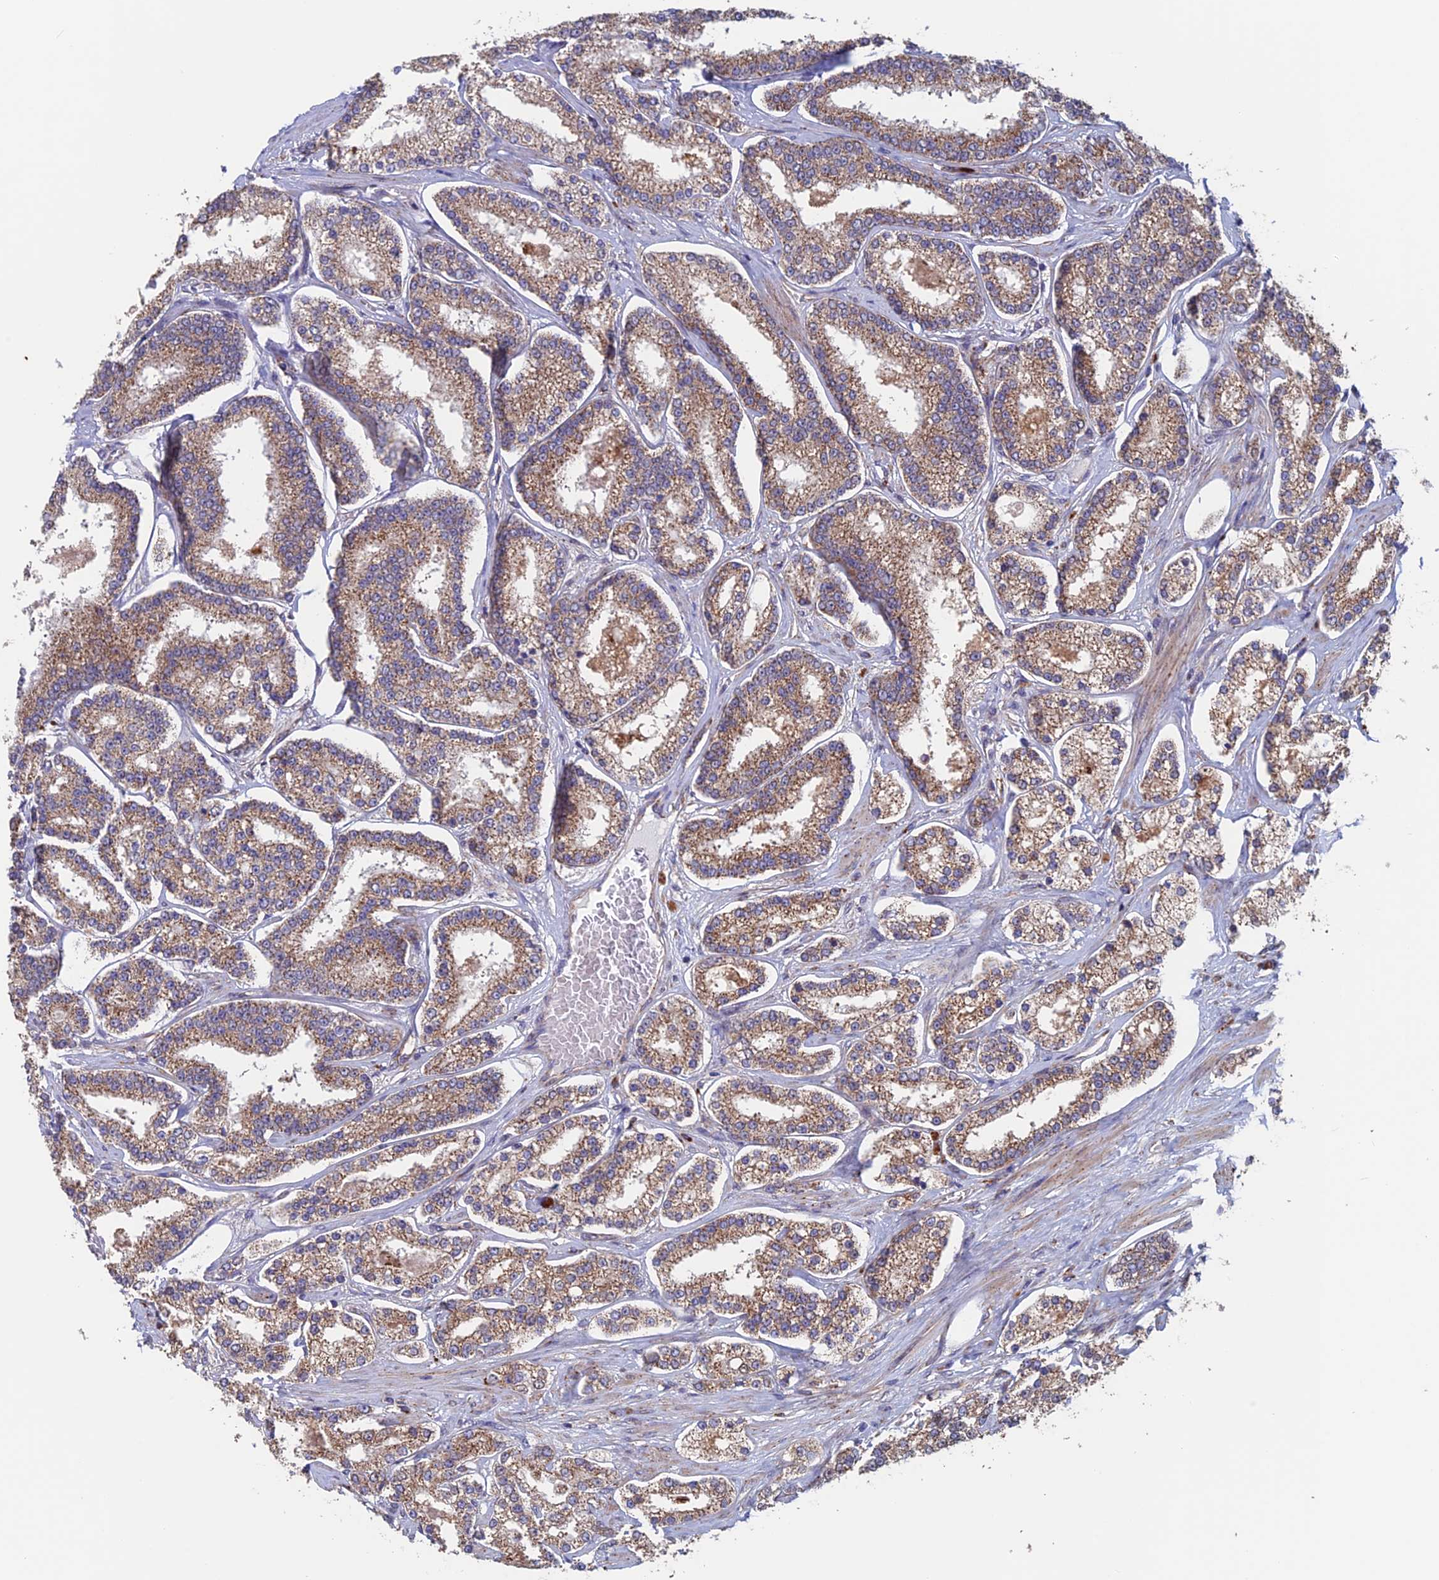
{"staining": {"intensity": "moderate", "quantity": ">75%", "location": "cytoplasmic/membranous"}, "tissue": "prostate cancer", "cell_type": "Tumor cells", "image_type": "cancer", "snomed": [{"axis": "morphology", "description": "Normal tissue, NOS"}, {"axis": "morphology", "description": "Adenocarcinoma, High grade"}, {"axis": "topography", "description": "Prostate"}], "caption": "Prostate cancer (adenocarcinoma (high-grade)) was stained to show a protein in brown. There is medium levels of moderate cytoplasmic/membranous staining in approximately >75% of tumor cells.", "gene": "MRPL1", "patient": {"sex": "male", "age": 83}}